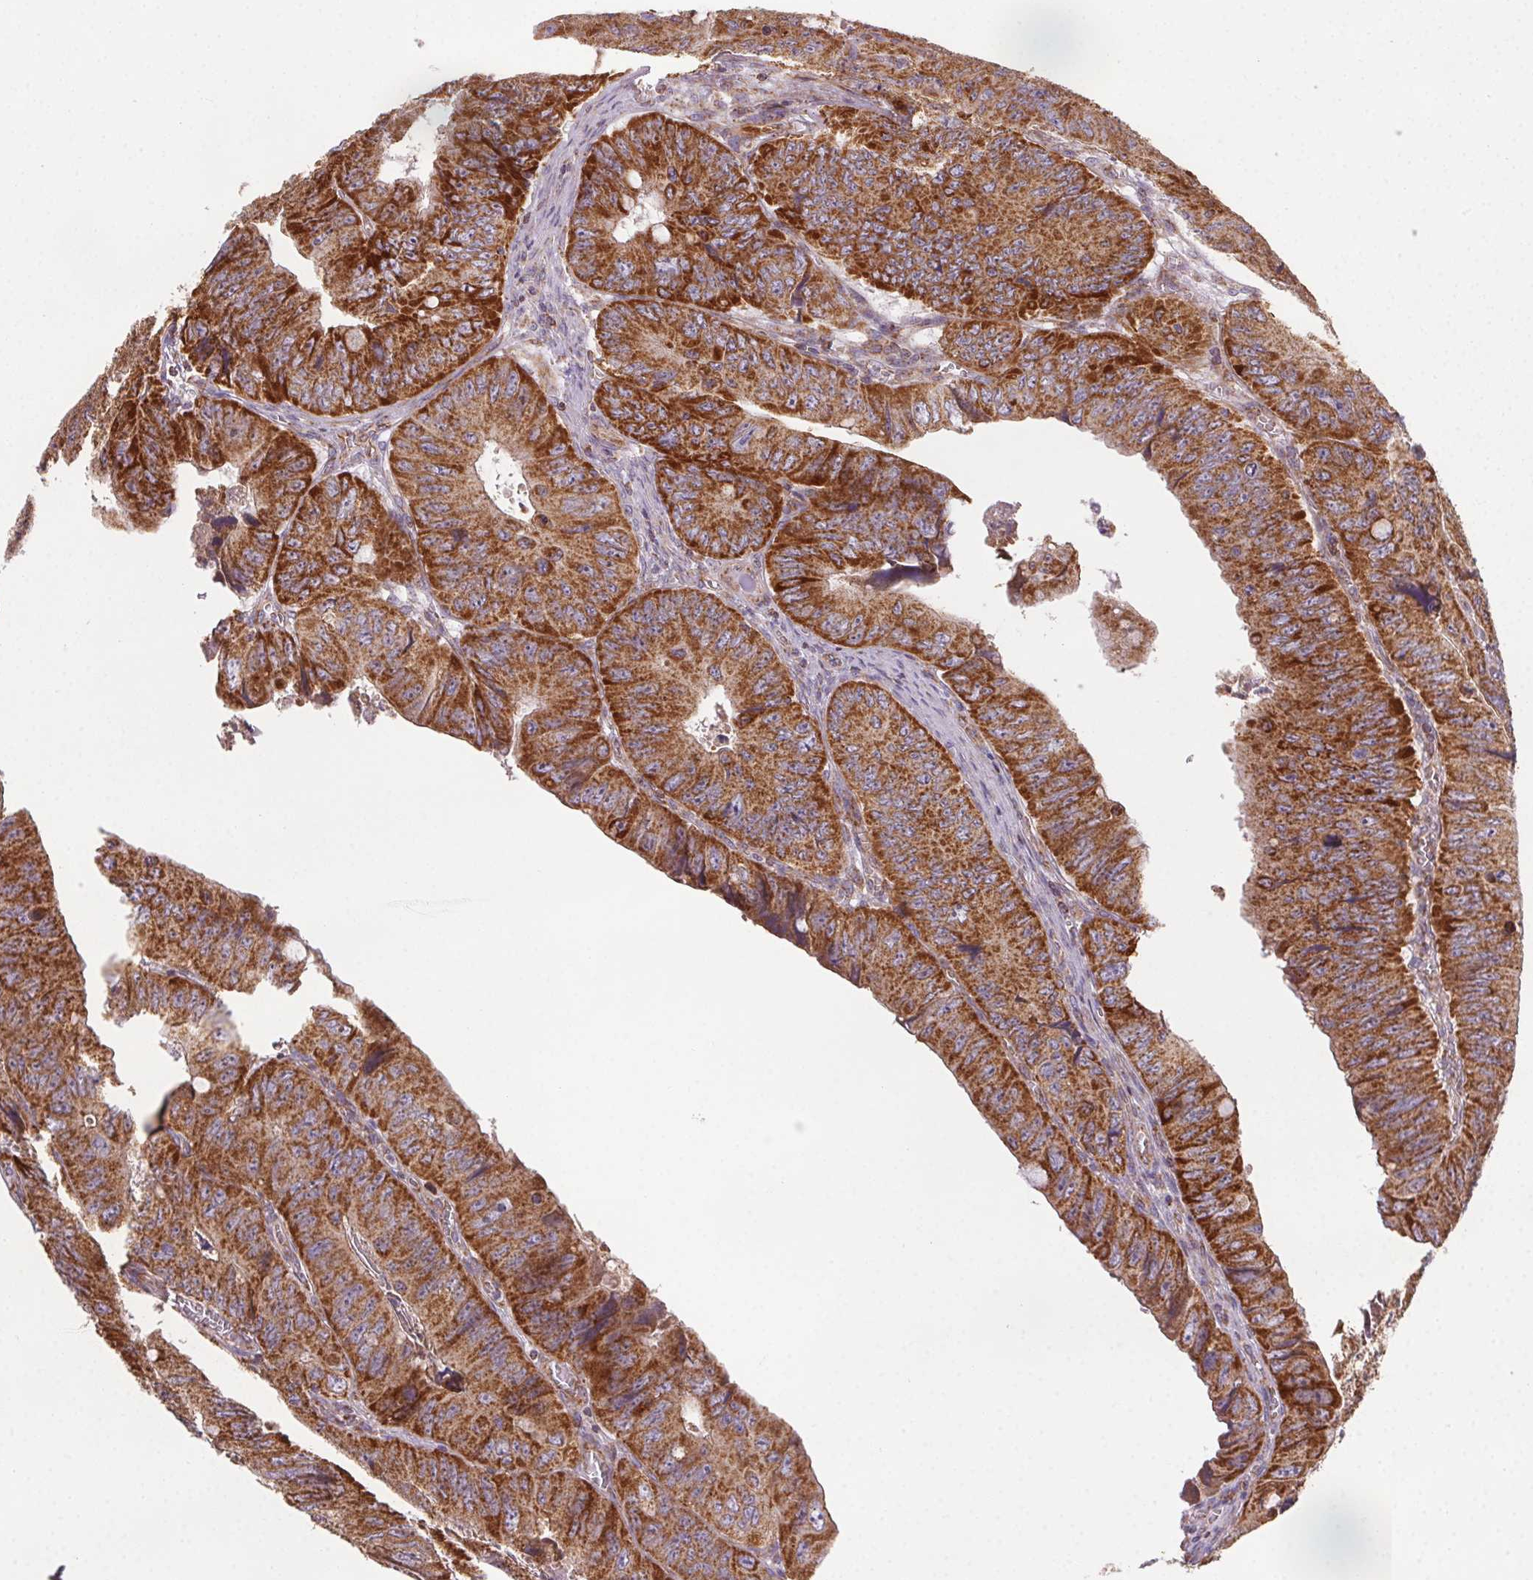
{"staining": {"intensity": "strong", "quantity": ">75%", "location": "cytoplasmic/membranous"}, "tissue": "colorectal cancer", "cell_type": "Tumor cells", "image_type": "cancer", "snomed": [{"axis": "morphology", "description": "Adenocarcinoma, NOS"}, {"axis": "topography", "description": "Colon"}], "caption": "Strong cytoplasmic/membranous protein expression is identified in approximately >75% of tumor cells in colorectal cancer (adenocarcinoma).", "gene": "CLPB", "patient": {"sex": "female", "age": 84}}